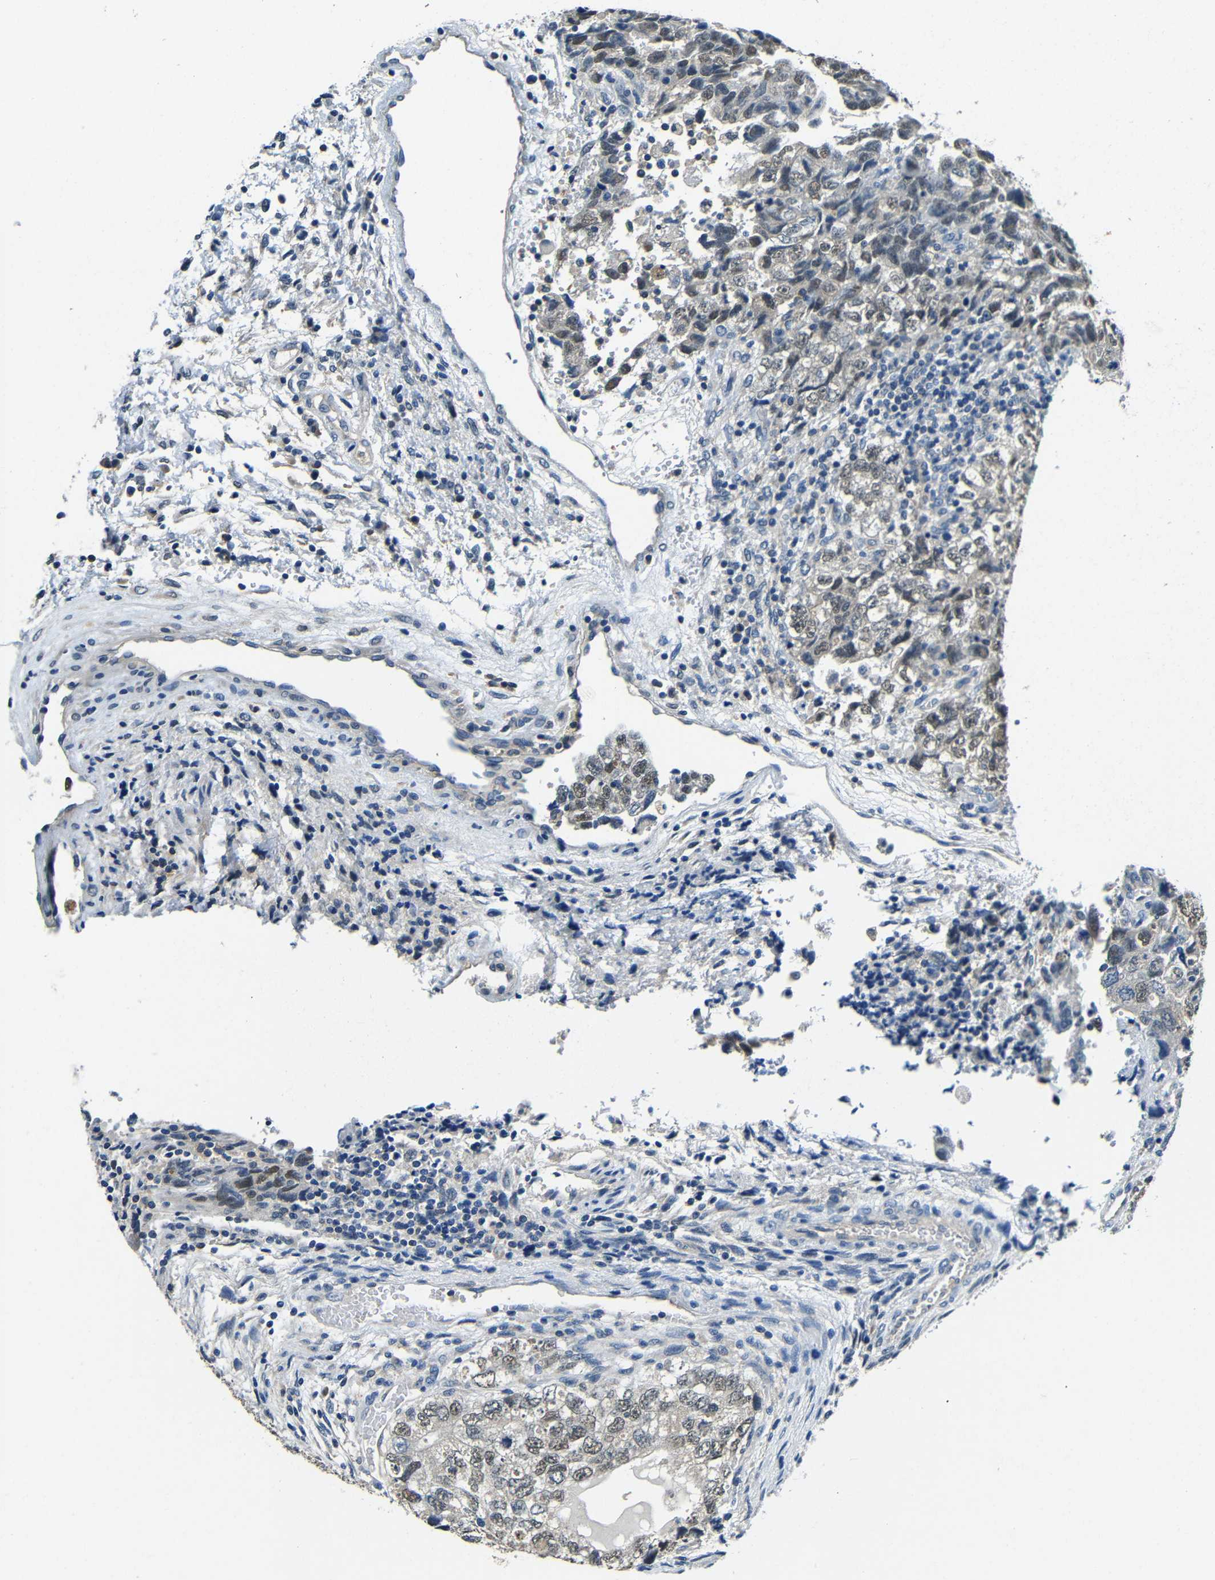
{"staining": {"intensity": "weak", "quantity": ">75%", "location": "cytoplasmic/membranous,nuclear"}, "tissue": "testis cancer", "cell_type": "Tumor cells", "image_type": "cancer", "snomed": [{"axis": "morphology", "description": "Carcinoma, Embryonal, NOS"}, {"axis": "topography", "description": "Testis"}], "caption": "This photomicrograph demonstrates immunohistochemistry (IHC) staining of human testis cancer, with low weak cytoplasmic/membranous and nuclear staining in approximately >75% of tumor cells.", "gene": "ADAP1", "patient": {"sex": "male", "age": 36}}